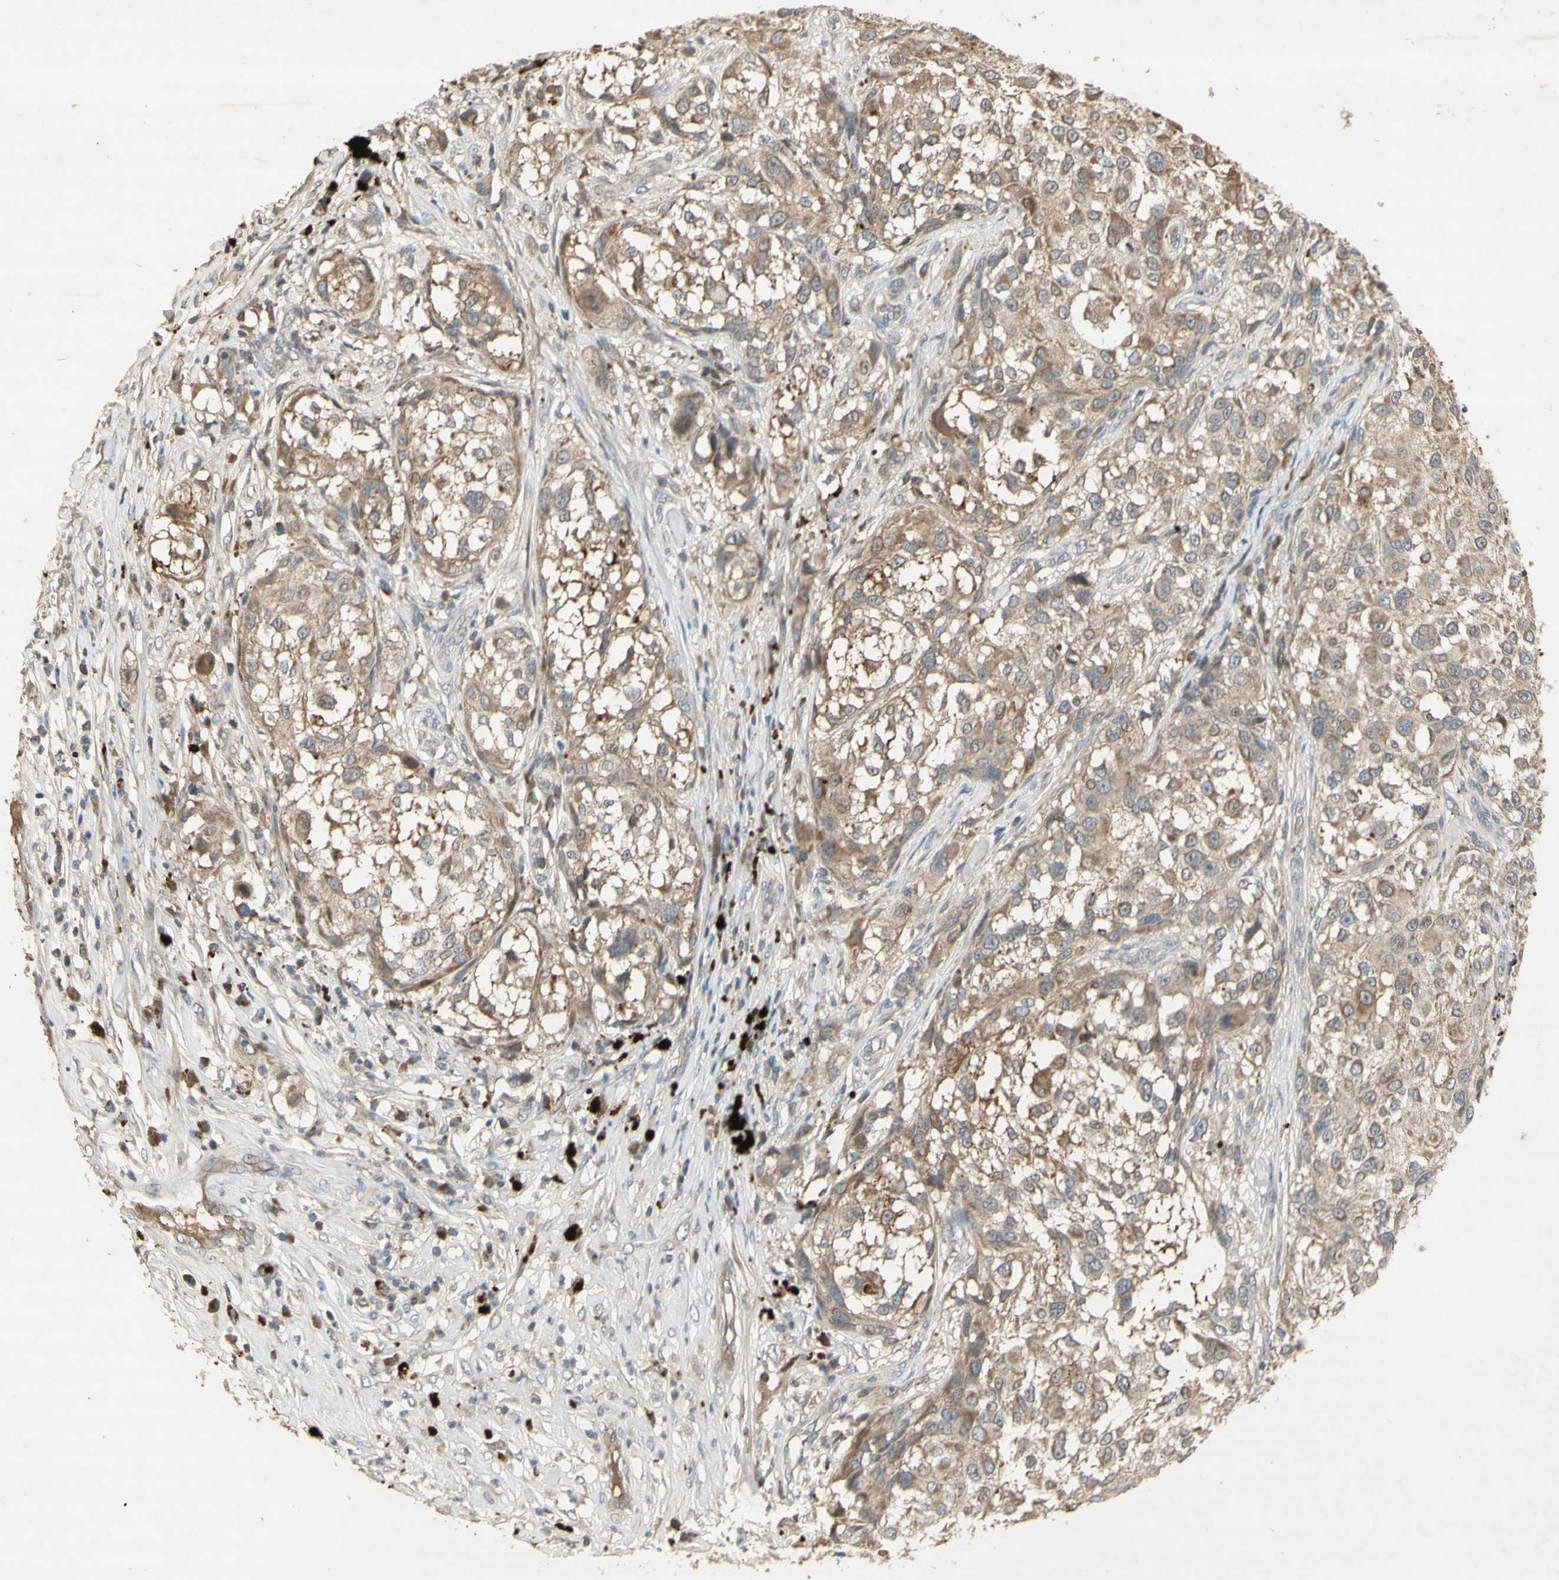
{"staining": {"intensity": "weak", "quantity": "25%-75%", "location": "cytoplasmic/membranous"}, "tissue": "melanoma", "cell_type": "Tumor cells", "image_type": "cancer", "snomed": [{"axis": "morphology", "description": "Necrosis, NOS"}, {"axis": "morphology", "description": "Malignant melanoma, NOS"}, {"axis": "topography", "description": "Skin"}], "caption": "Melanoma tissue demonstrates weak cytoplasmic/membranous expression in approximately 25%-75% of tumor cells", "gene": "NRG4", "patient": {"sex": "female", "age": 87}}